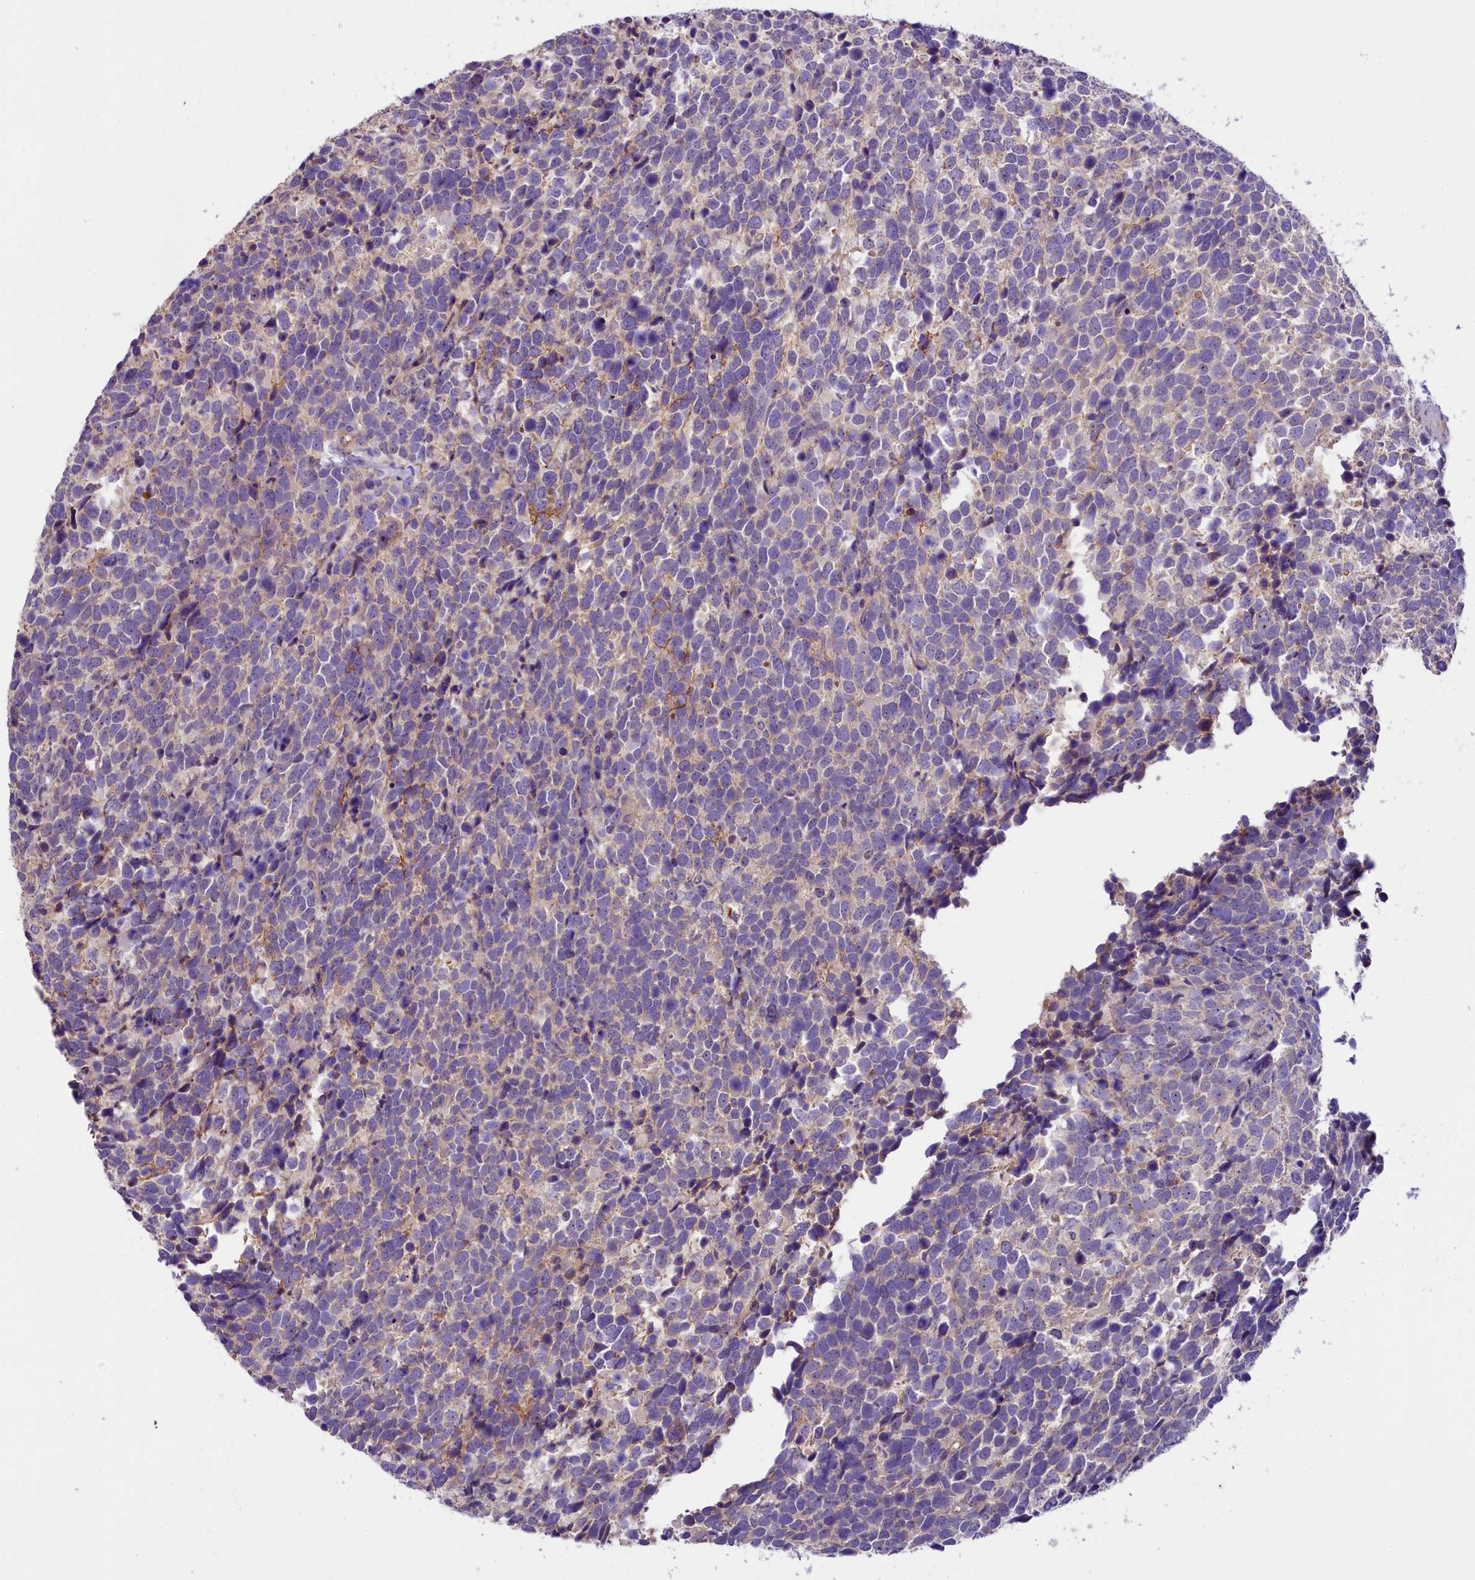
{"staining": {"intensity": "negative", "quantity": "none", "location": "none"}, "tissue": "urothelial cancer", "cell_type": "Tumor cells", "image_type": "cancer", "snomed": [{"axis": "morphology", "description": "Urothelial carcinoma, High grade"}, {"axis": "topography", "description": "Urinary bladder"}], "caption": "IHC of human urothelial cancer exhibits no staining in tumor cells.", "gene": "UBXN6", "patient": {"sex": "female", "age": 82}}